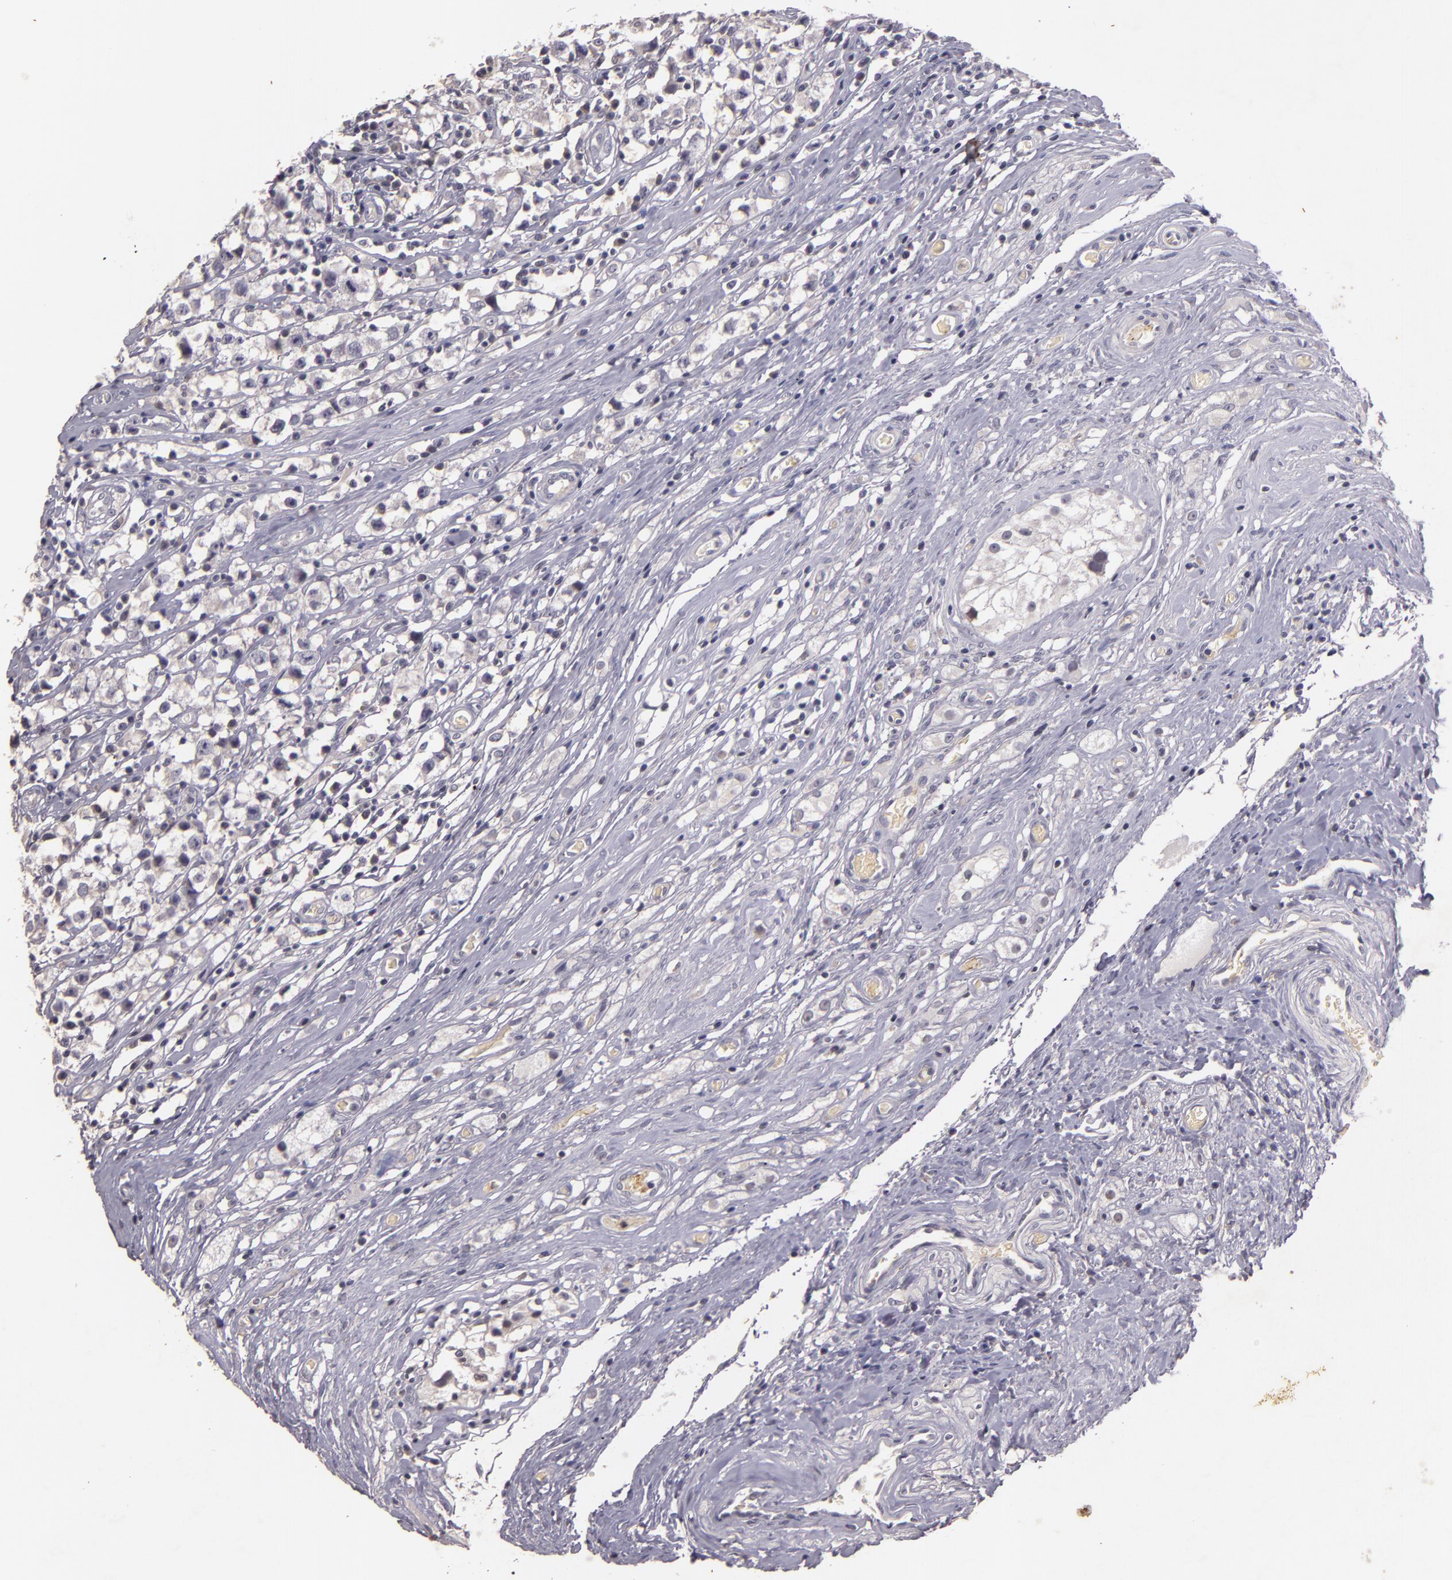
{"staining": {"intensity": "negative", "quantity": "none", "location": "none"}, "tissue": "testis cancer", "cell_type": "Tumor cells", "image_type": "cancer", "snomed": [{"axis": "morphology", "description": "Seminoma, NOS"}, {"axis": "topography", "description": "Testis"}], "caption": "The immunohistochemistry (IHC) photomicrograph has no significant positivity in tumor cells of testis seminoma tissue.", "gene": "TFF1", "patient": {"sex": "male", "age": 35}}